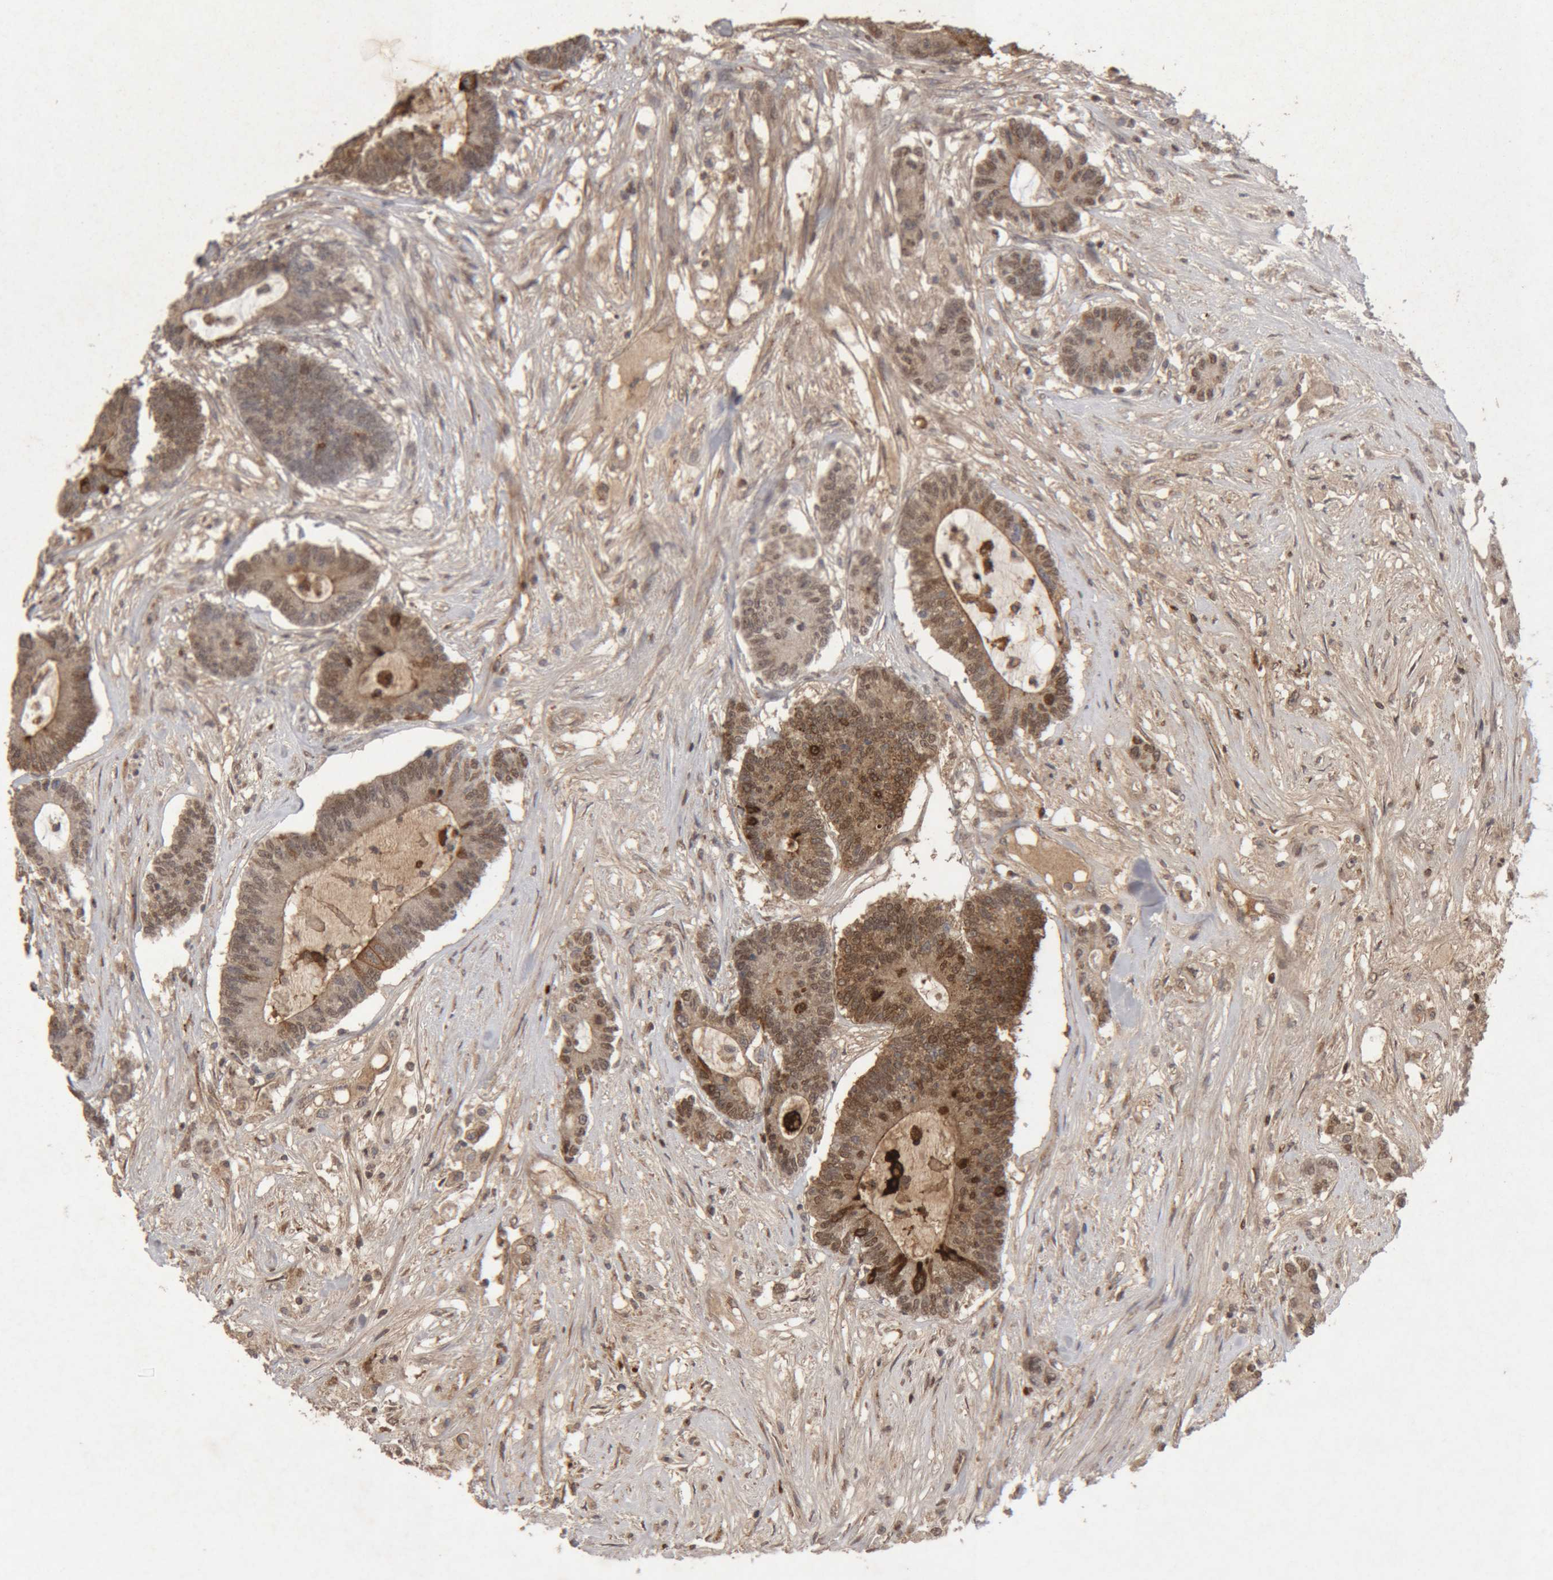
{"staining": {"intensity": "moderate", "quantity": ">75%", "location": "cytoplasmic/membranous,nuclear"}, "tissue": "colorectal cancer", "cell_type": "Tumor cells", "image_type": "cancer", "snomed": [{"axis": "morphology", "description": "Adenocarcinoma, NOS"}, {"axis": "topography", "description": "Colon"}], "caption": "IHC (DAB) staining of adenocarcinoma (colorectal) exhibits moderate cytoplasmic/membranous and nuclear protein staining in approximately >75% of tumor cells. Nuclei are stained in blue.", "gene": "MEP1A", "patient": {"sex": "female", "age": 84}}